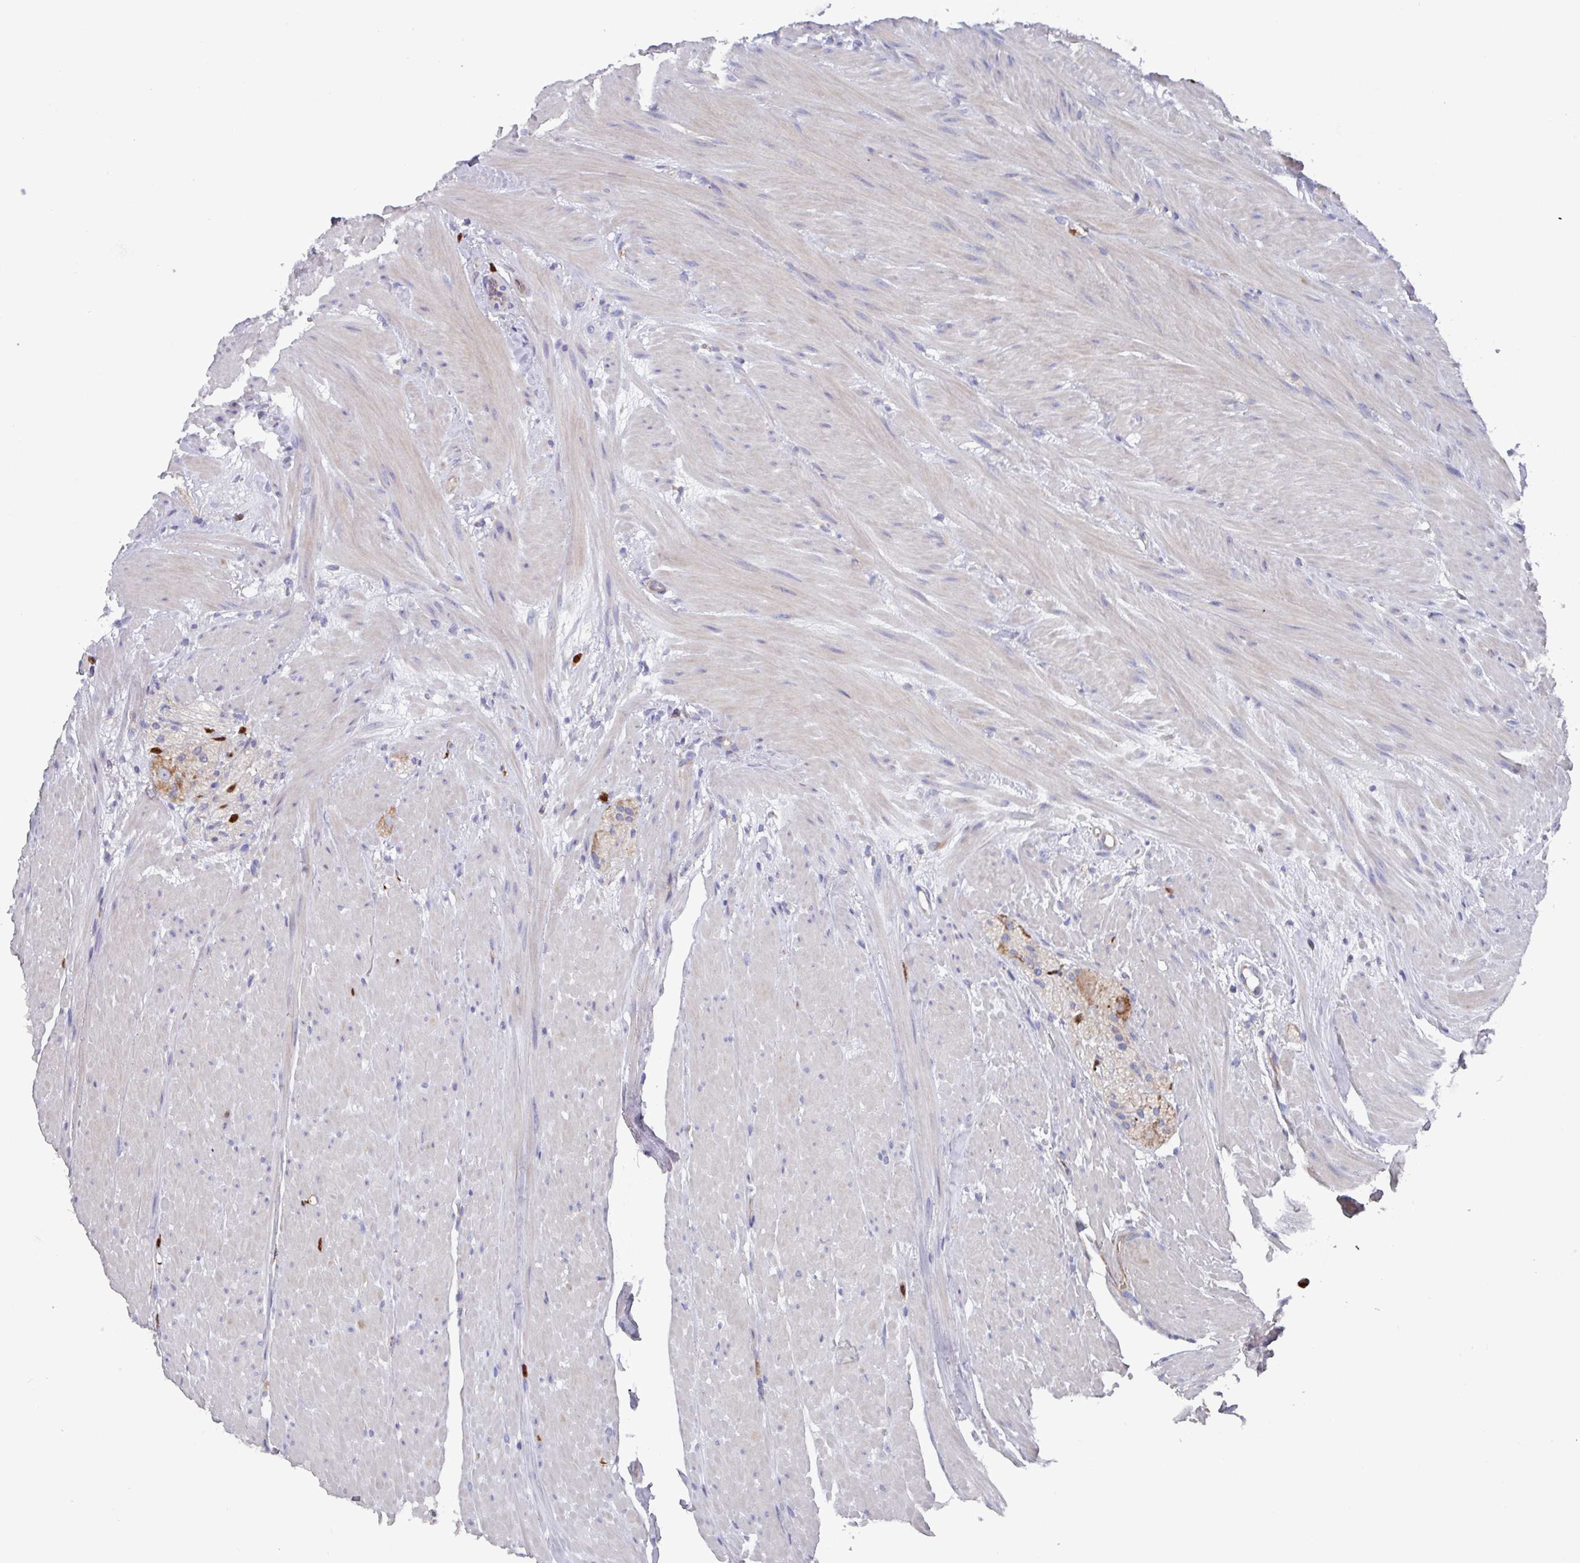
{"staining": {"intensity": "moderate", "quantity": ">75%", "location": "cytoplasmic/membranous"}, "tissue": "colon", "cell_type": "Endothelial cells", "image_type": "normal", "snomed": [{"axis": "morphology", "description": "Normal tissue, NOS"}, {"axis": "topography", "description": "Colon"}], "caption": "Colon stained with IHC shows moderate cytoplasmic/membranous positivity in approximately >75% of endothelial cells.", "gene": "UQCC2", "patient": {"sex": "female", "age": 82}}